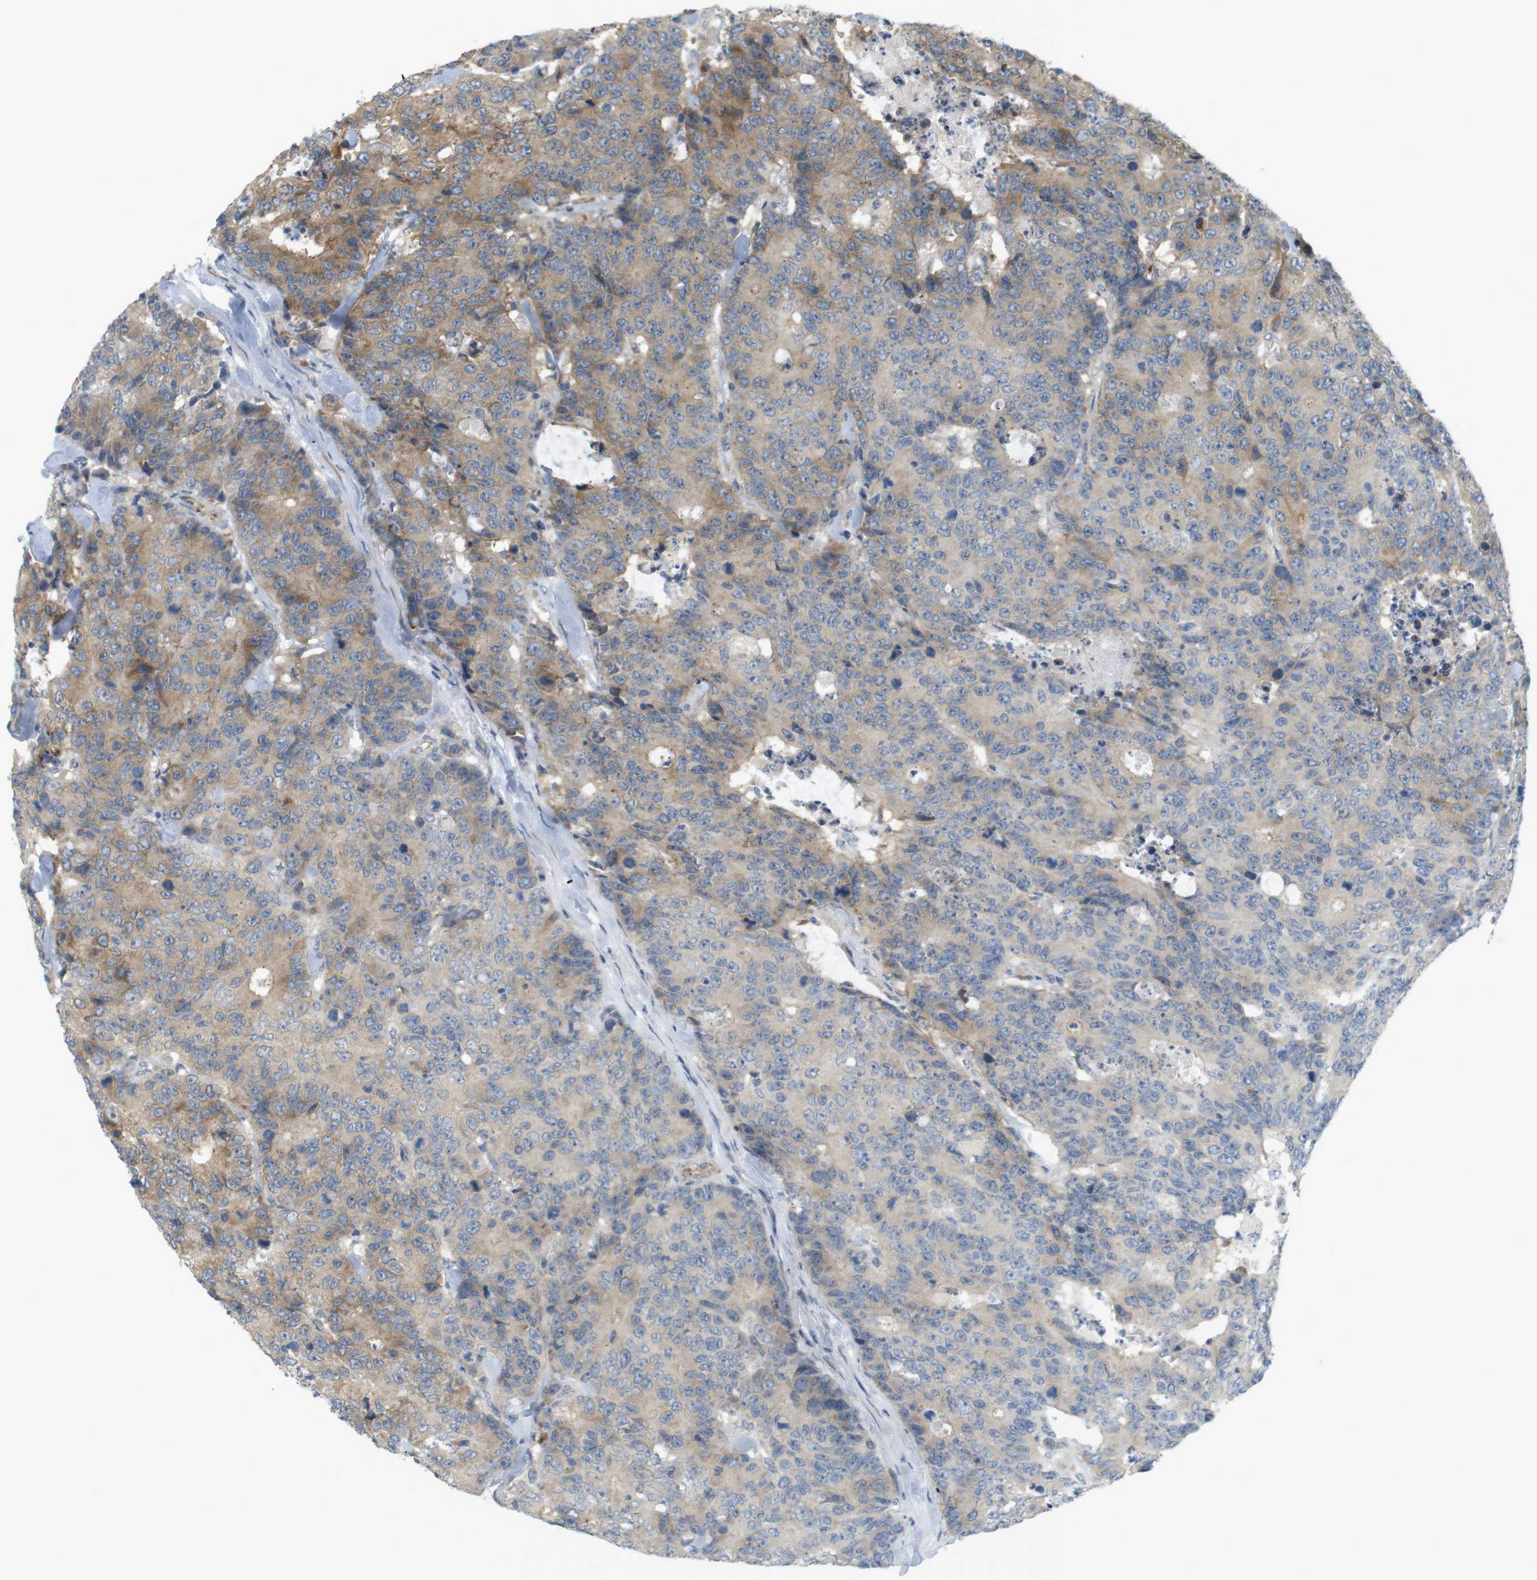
{"staining": {"intensity": "moderate", "quantity": "25%-75%", "location": "cytoplasmic/membranous"}, "tissue": "colorectal cancer", "cell_type": "Tumor cells", "image_type": "cancer", "snomed": [{"axis": "morphology", "description": "Adenocarcinoma, NOS"}, {"axis": "topography", "description": "Colon"}], "caption": "Brown immunohistochemical staining in human colorectal cancer (adenocarcinoma) shows moderate cytoplasmic/membranous positivity in approximately 25%-75% of tumor cells. The staining was performed using DAB to visualize the protein expression in brown, while the nuclei were stained in blue with hematoxylin (Magnification: 20x).", "gene": "GJC3", "patient": {"sex": "female", "age": 86}}